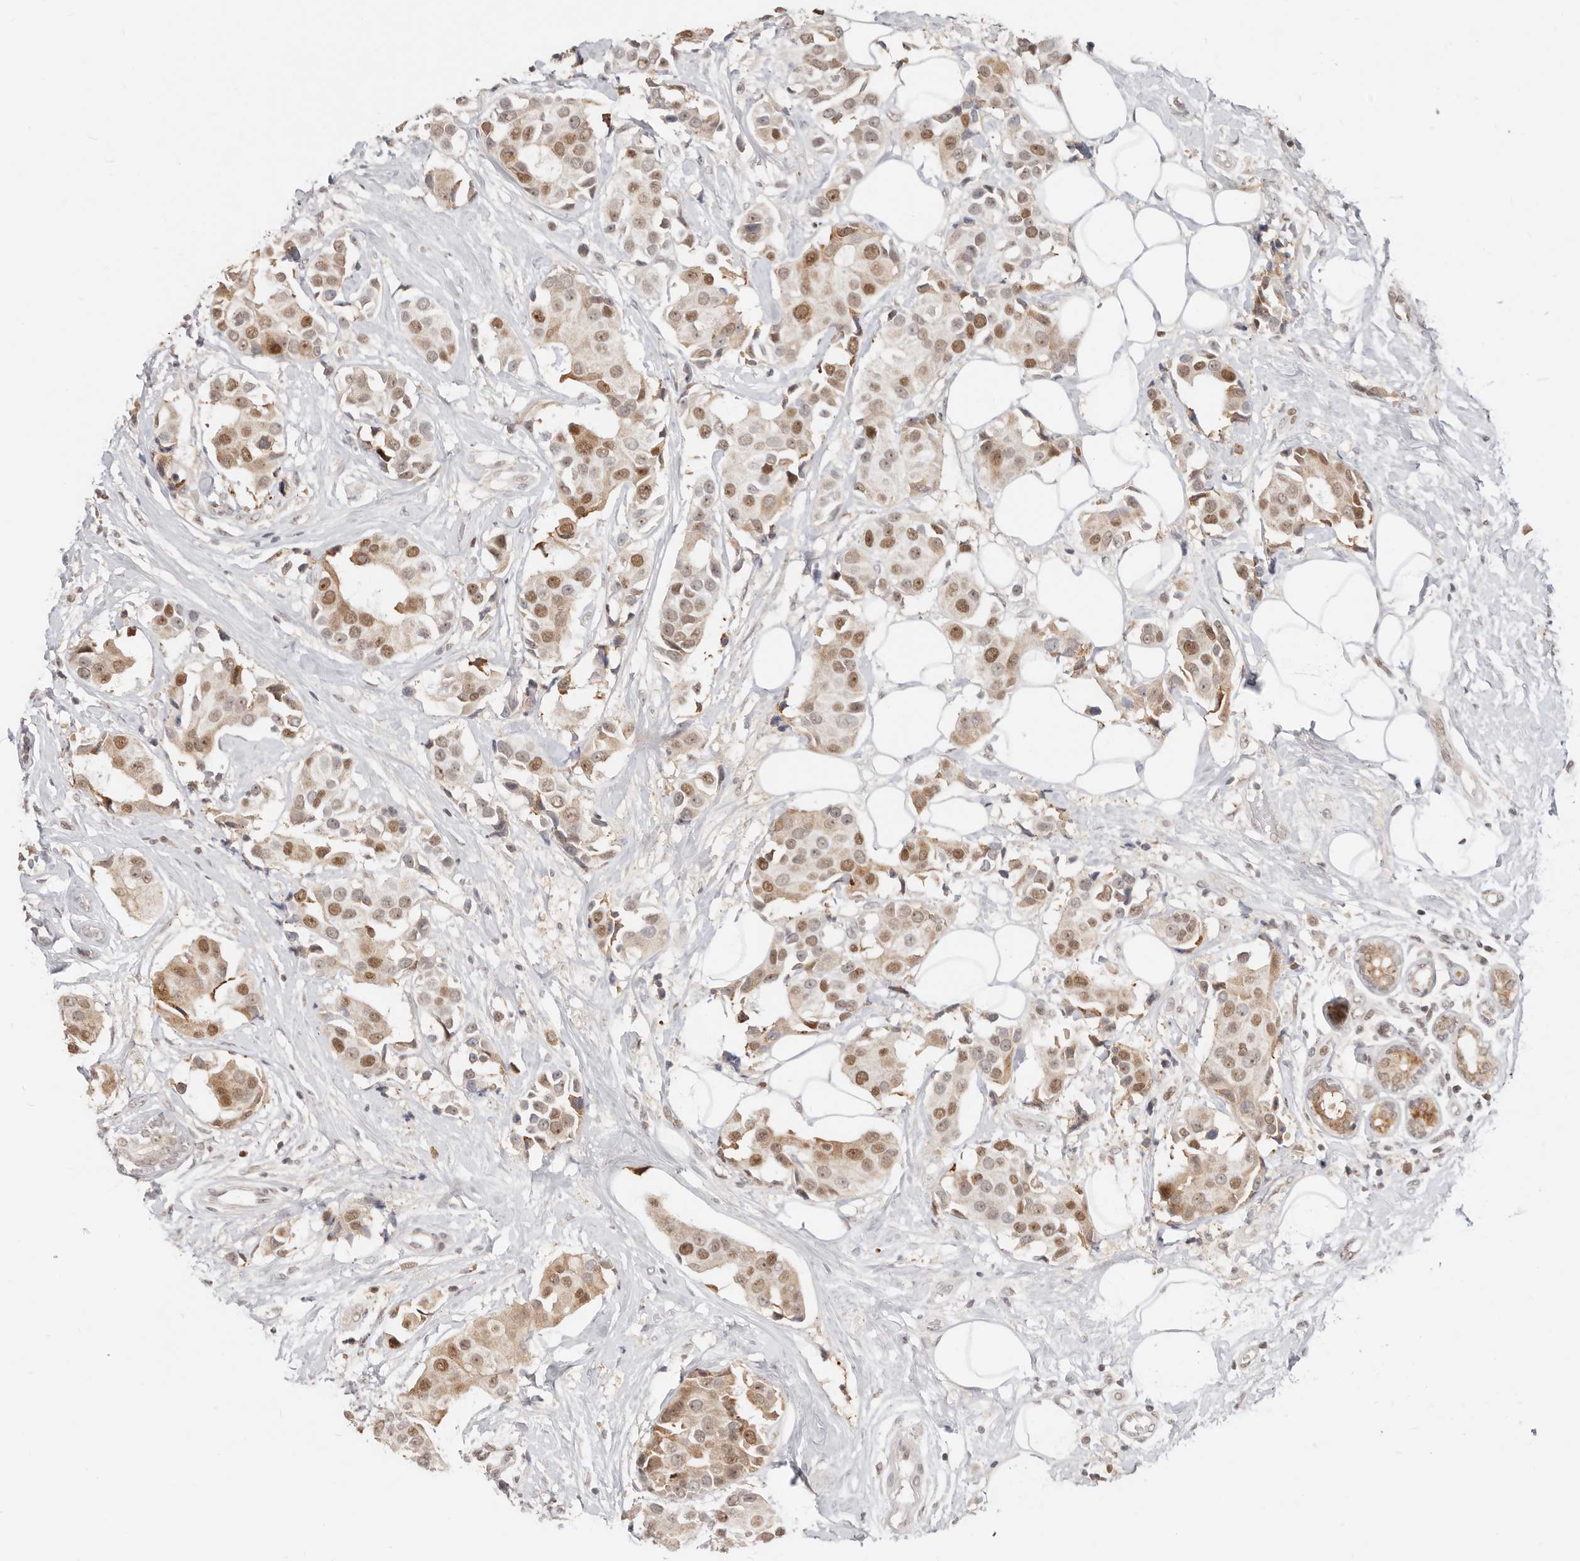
{"staining": {"intensity": "moderate", "quantity": ">75%", "location": "nuclear"}, "tissue": "breast cancer", "cell_type": "Tumor cells", "image_type": "cancer", "snomed": [{"axis": "morphology", "description": "Normal tissue, NOS"}, {"axis": "morphology", "description": "Duct carcinoma"}, {"axis": "topography", "description": "Breast"}], "caption": "A photomicrograph of invasive ductal carcinoma (breast) stained for a protein demonstrates moderate nuclear brown staining in tumor cells.", "gene": "RFC2", "patient": {"sex": "female", "age": 39}}